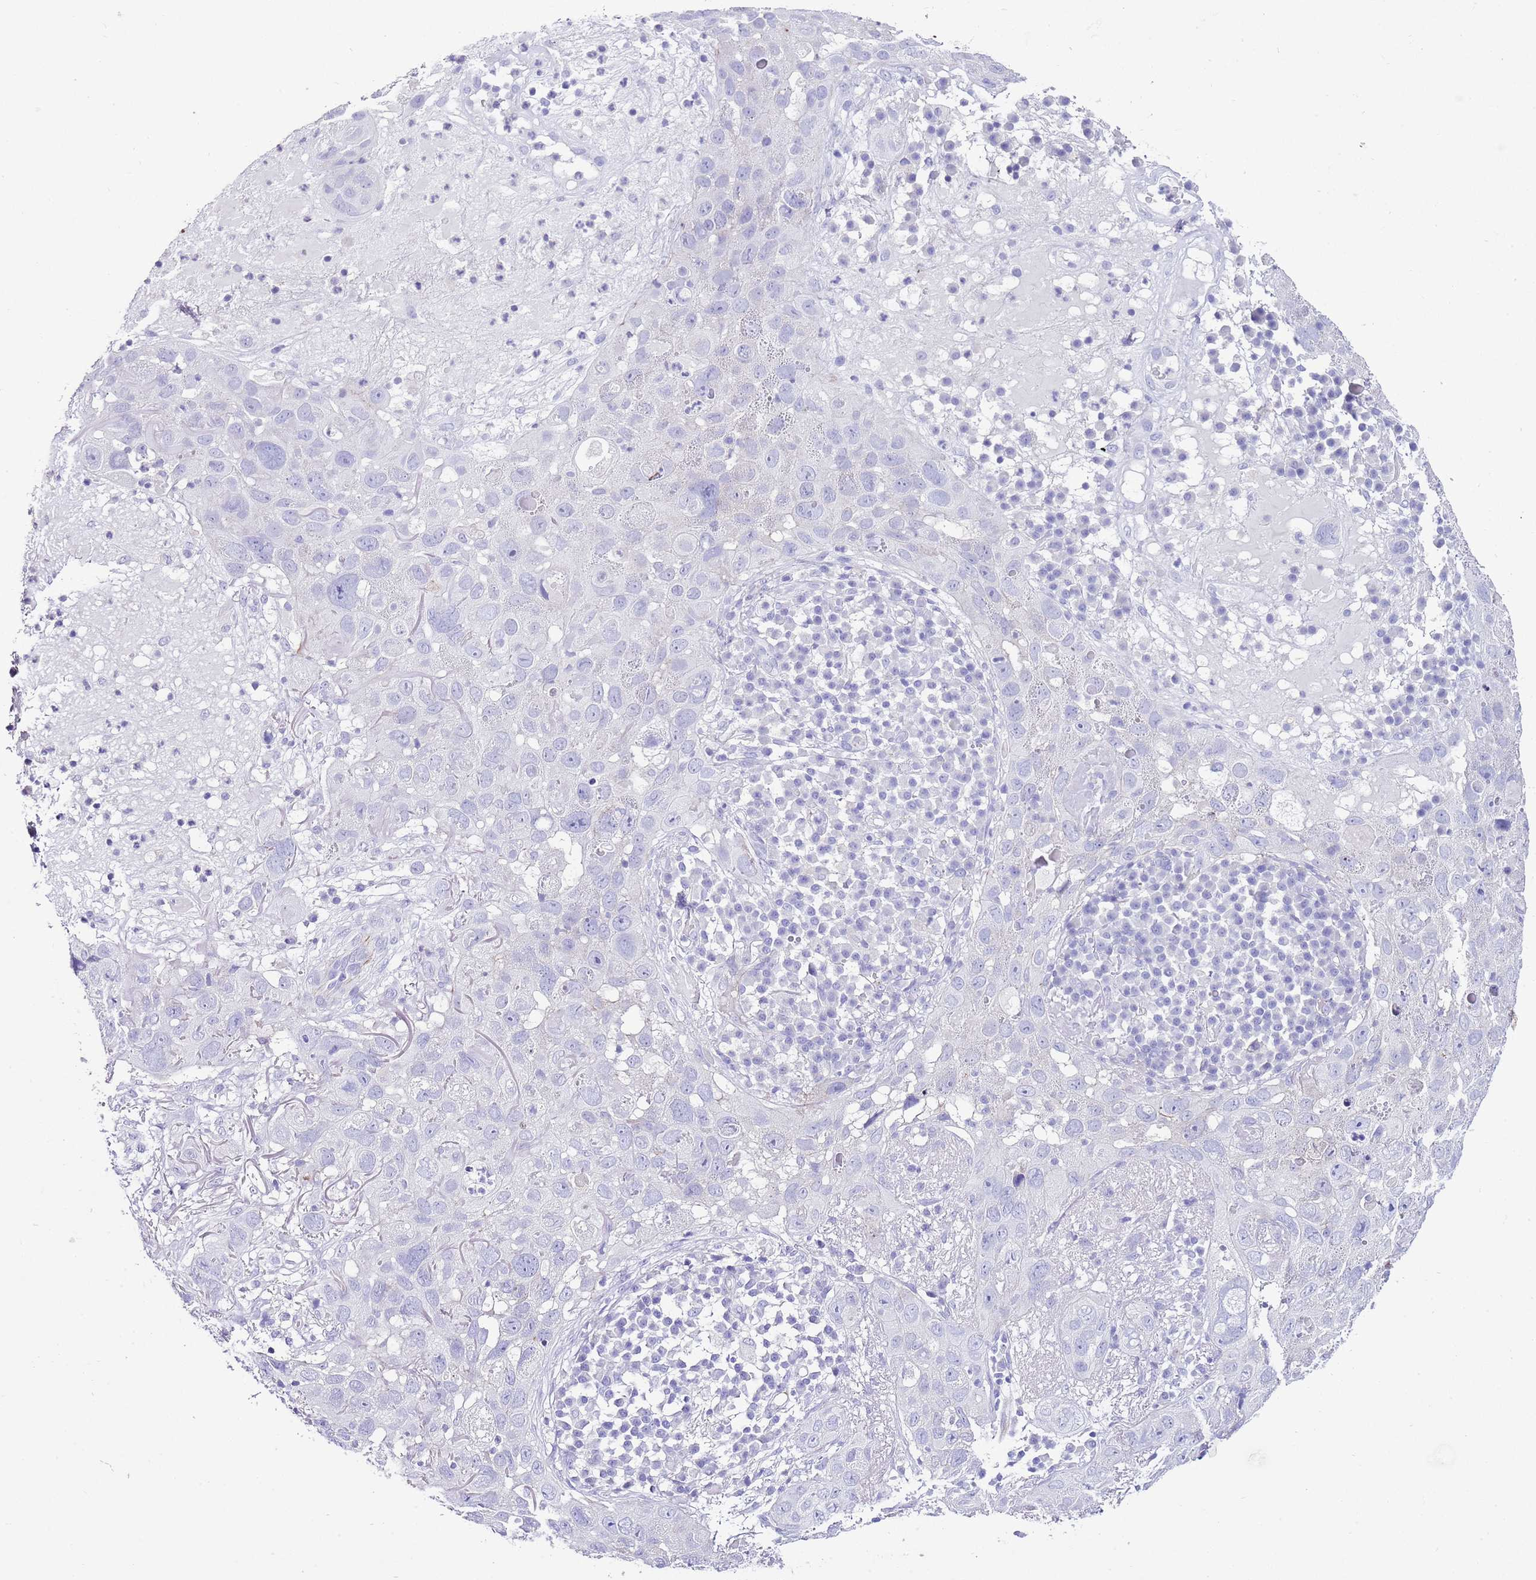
{"staining": {"intensity": "negative", "quantity": "none", "location": "none"}, "tissue": "skin cancer", "cell_type": "Tumor cells", "image_type": "cancer", "snomed": [{"axis": "morphology", "description": "Squamous cell carcinoma in situ, NOS"}, {"axis": "morphology", "description": "Squamous cell carcinoma, NOS"}, {"axis": "topography", "description": "Skin"}], "caption": "A high-resolution micrograph shows IHC staining of squamous cell carcinoma (skin), which demonstrates no significant staining in tumor cells.", "gene": "ALDH3A1", "patient": {"sex": "male", "age": 93}}